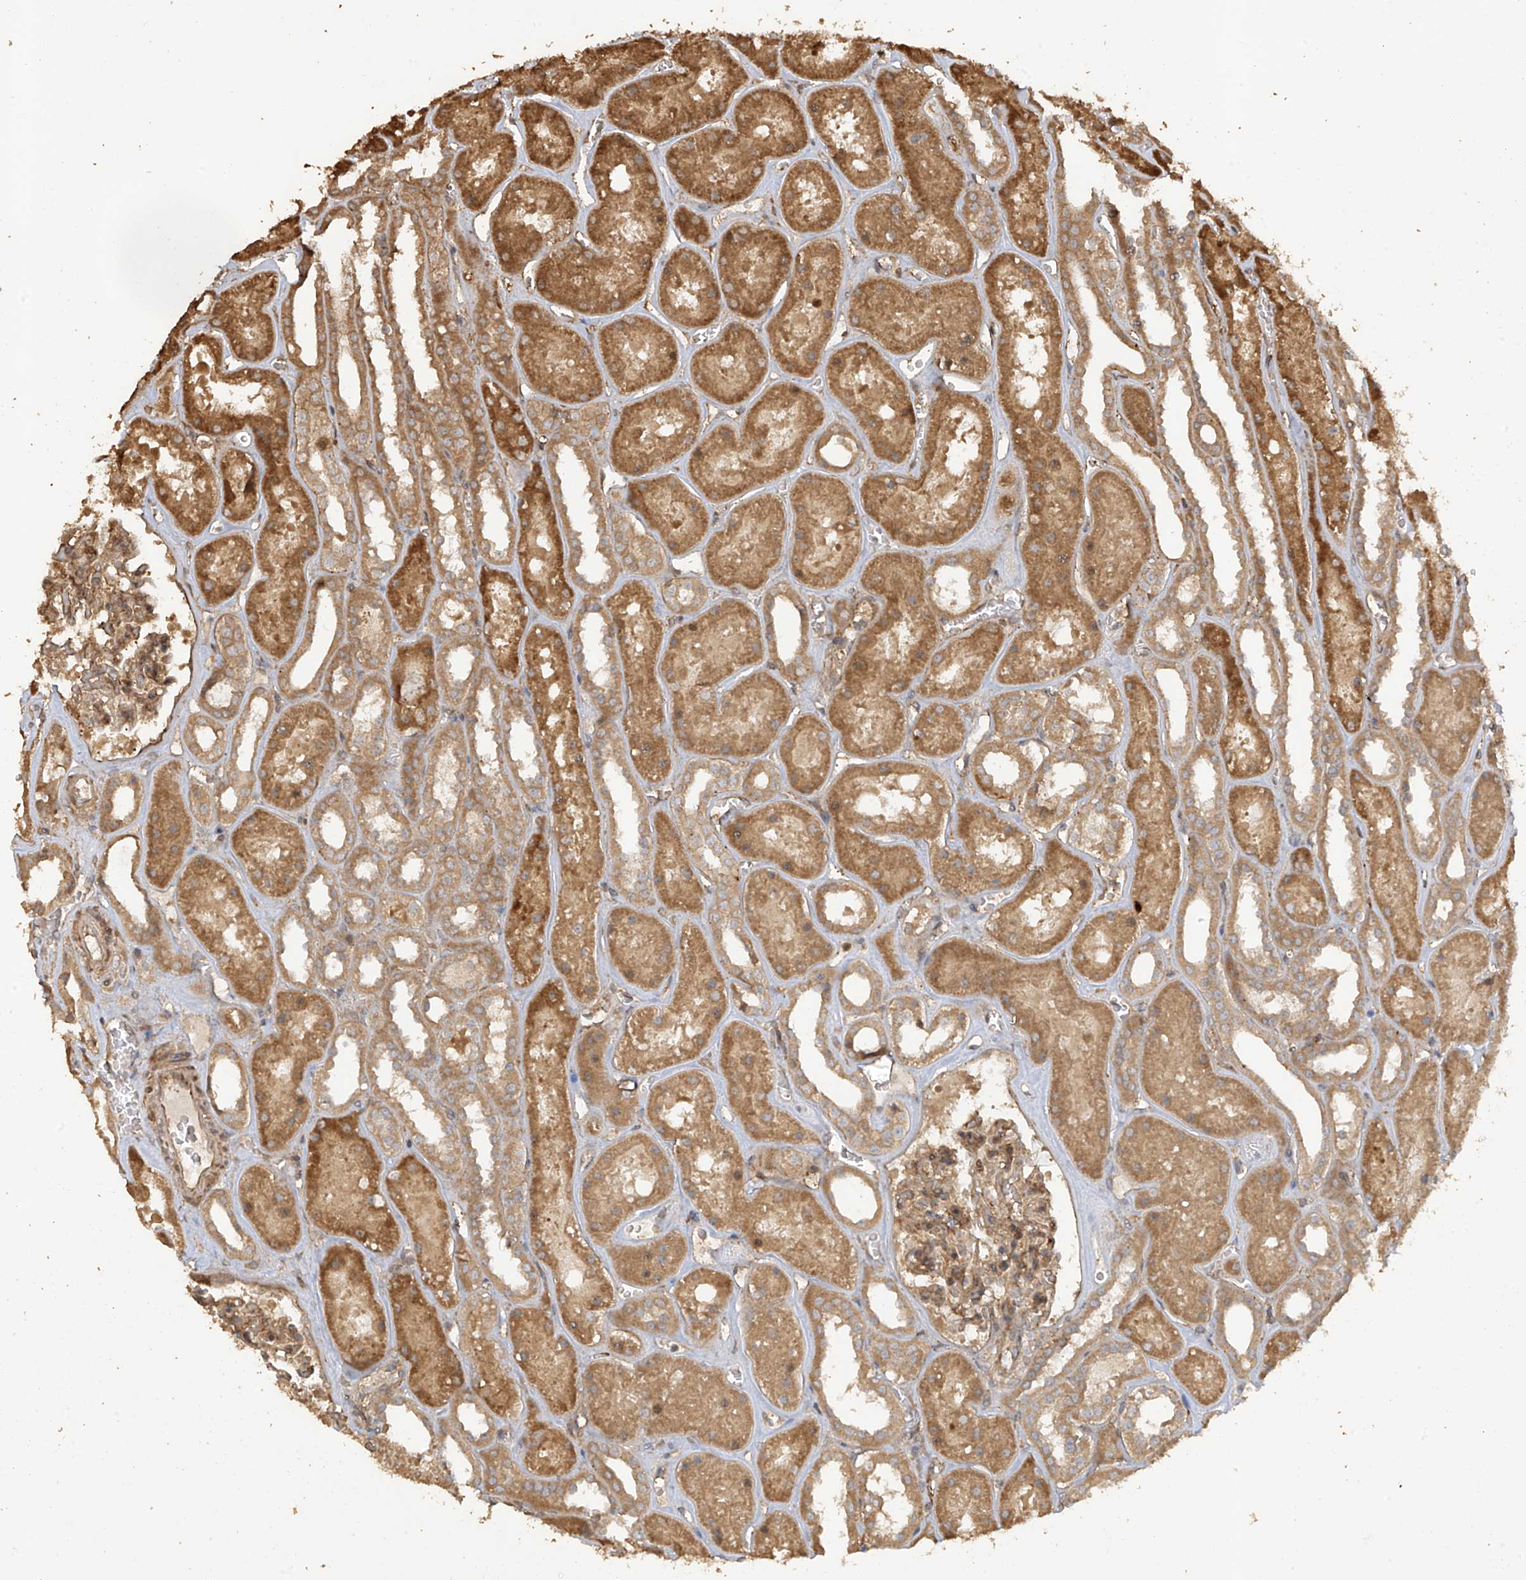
{"staining": {"intensity": "moderate", "quantity": ">75%", "location": "cytoplasmic/membranous"}, "tissue": "kidney", "cell_type": "Cells in glomeruli", "image_type": "normal", "snomed": [{"axis": "morphology", "description": "Normal tissue, NOS"}, {"axis": "topography", "description": "Kidney"}], "caption": "Kidney stained with immunohistochemistry (IHC) displays moderate cytoplasmic/membranous positivity in about >75% of cells in glomeruli.", "gene": "ZNF653", "patient": {"sex": "female", "age": 41}}